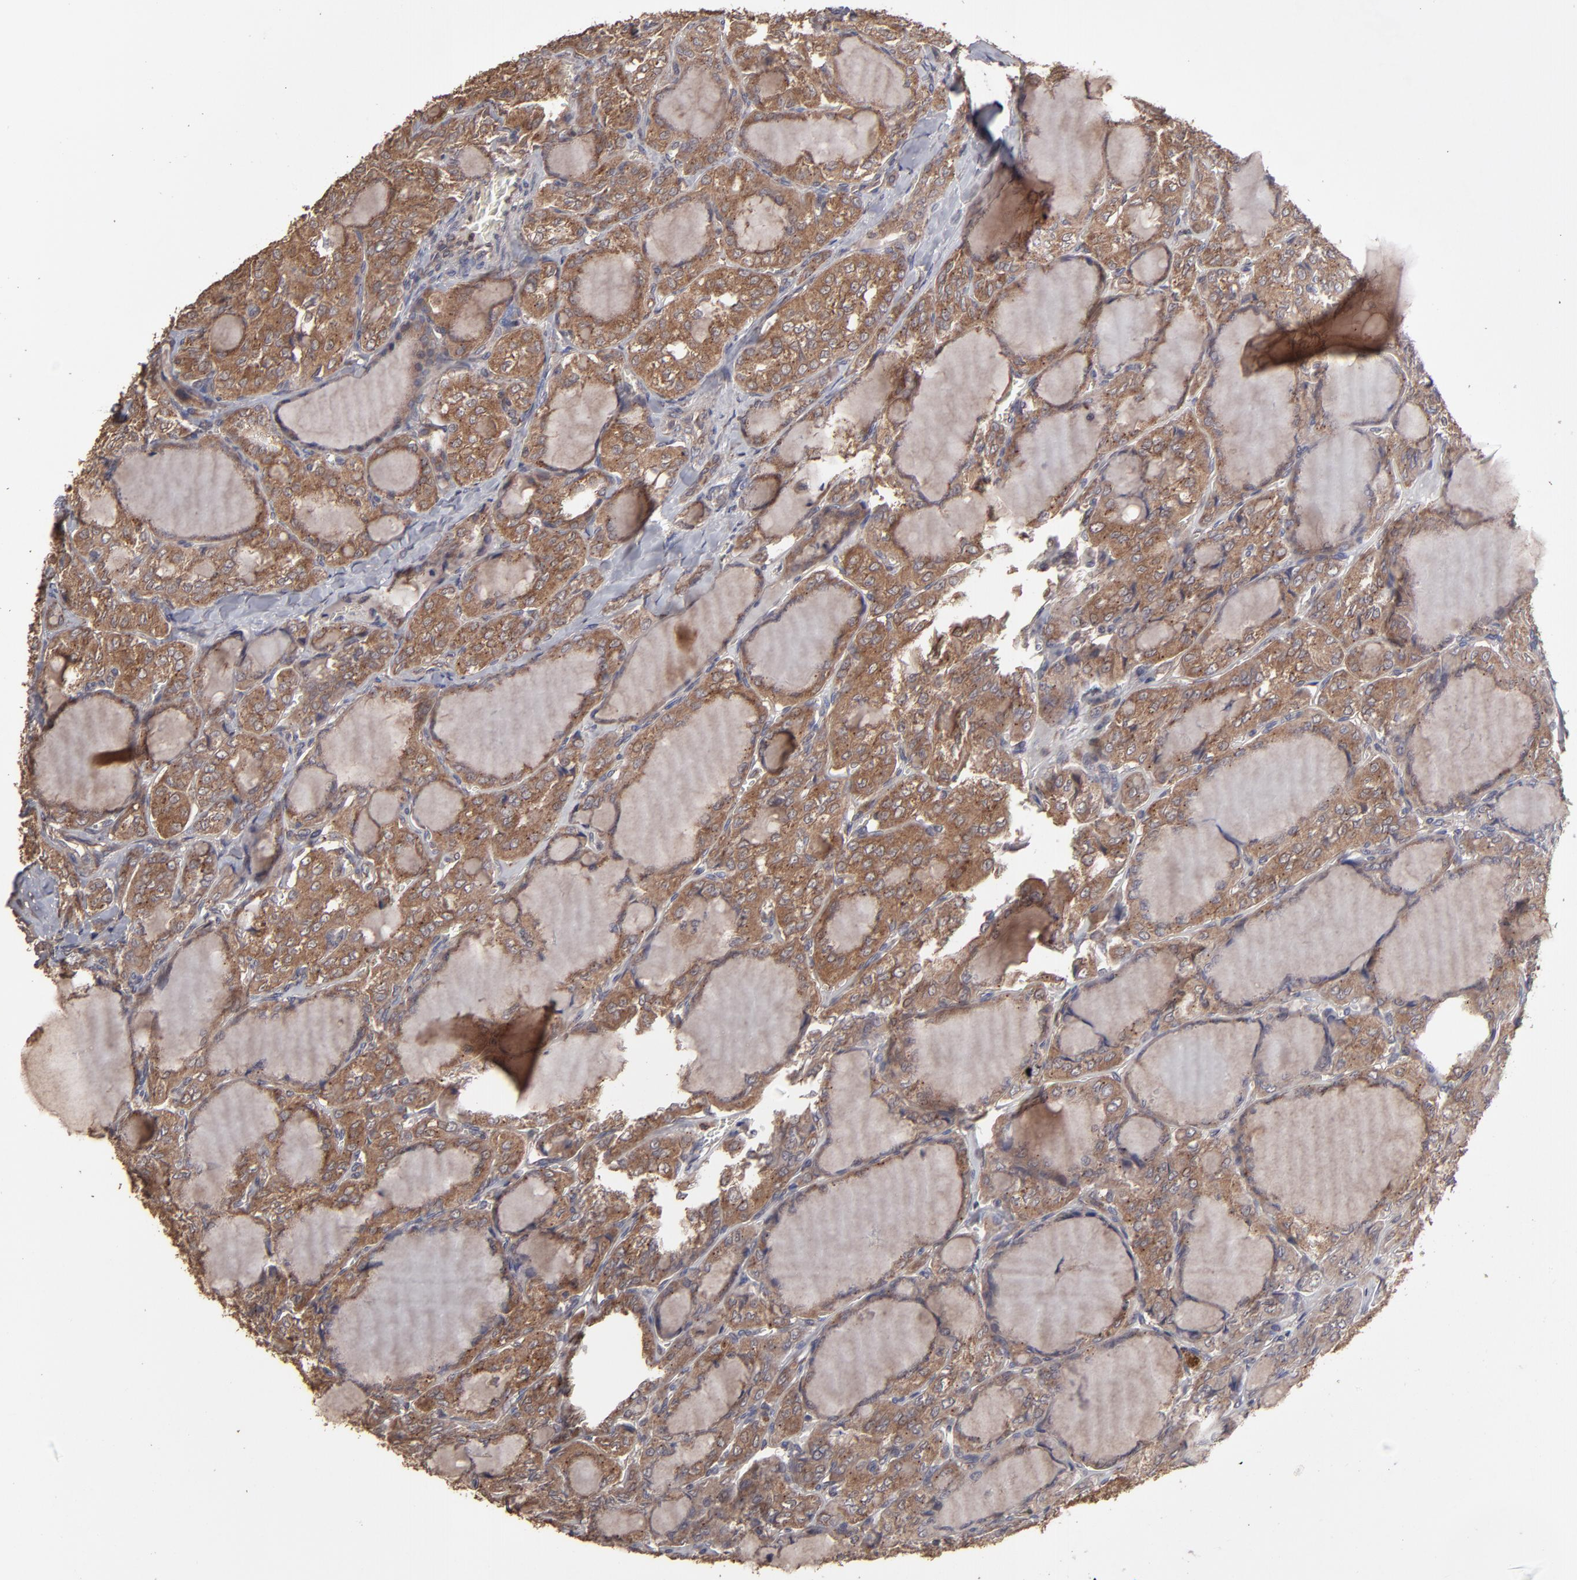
{"staining": {"intensity": "moderate", "quantity": ">75%", "location": "cytoplasmic/membranous"}, "tissue": "thyroid cancer", "cell_type": "Tumor cells", "image_type": "cancer", "snomed": [{"axis": "morphology", "description": "Papillary adenocarcinoma, NOS"}, {"axis": "topography", "description": "Thyroid gland"}], "caption": "Protein expression analysis of human thyroid papillary adenocarcinoma reveals moderate cytoplasmic/membranous staining in approximately >75% of tumor cells. Nuclei are stained in blue.", "gene": "MMP2", "patient": {"sex": "male", "age": 20}}